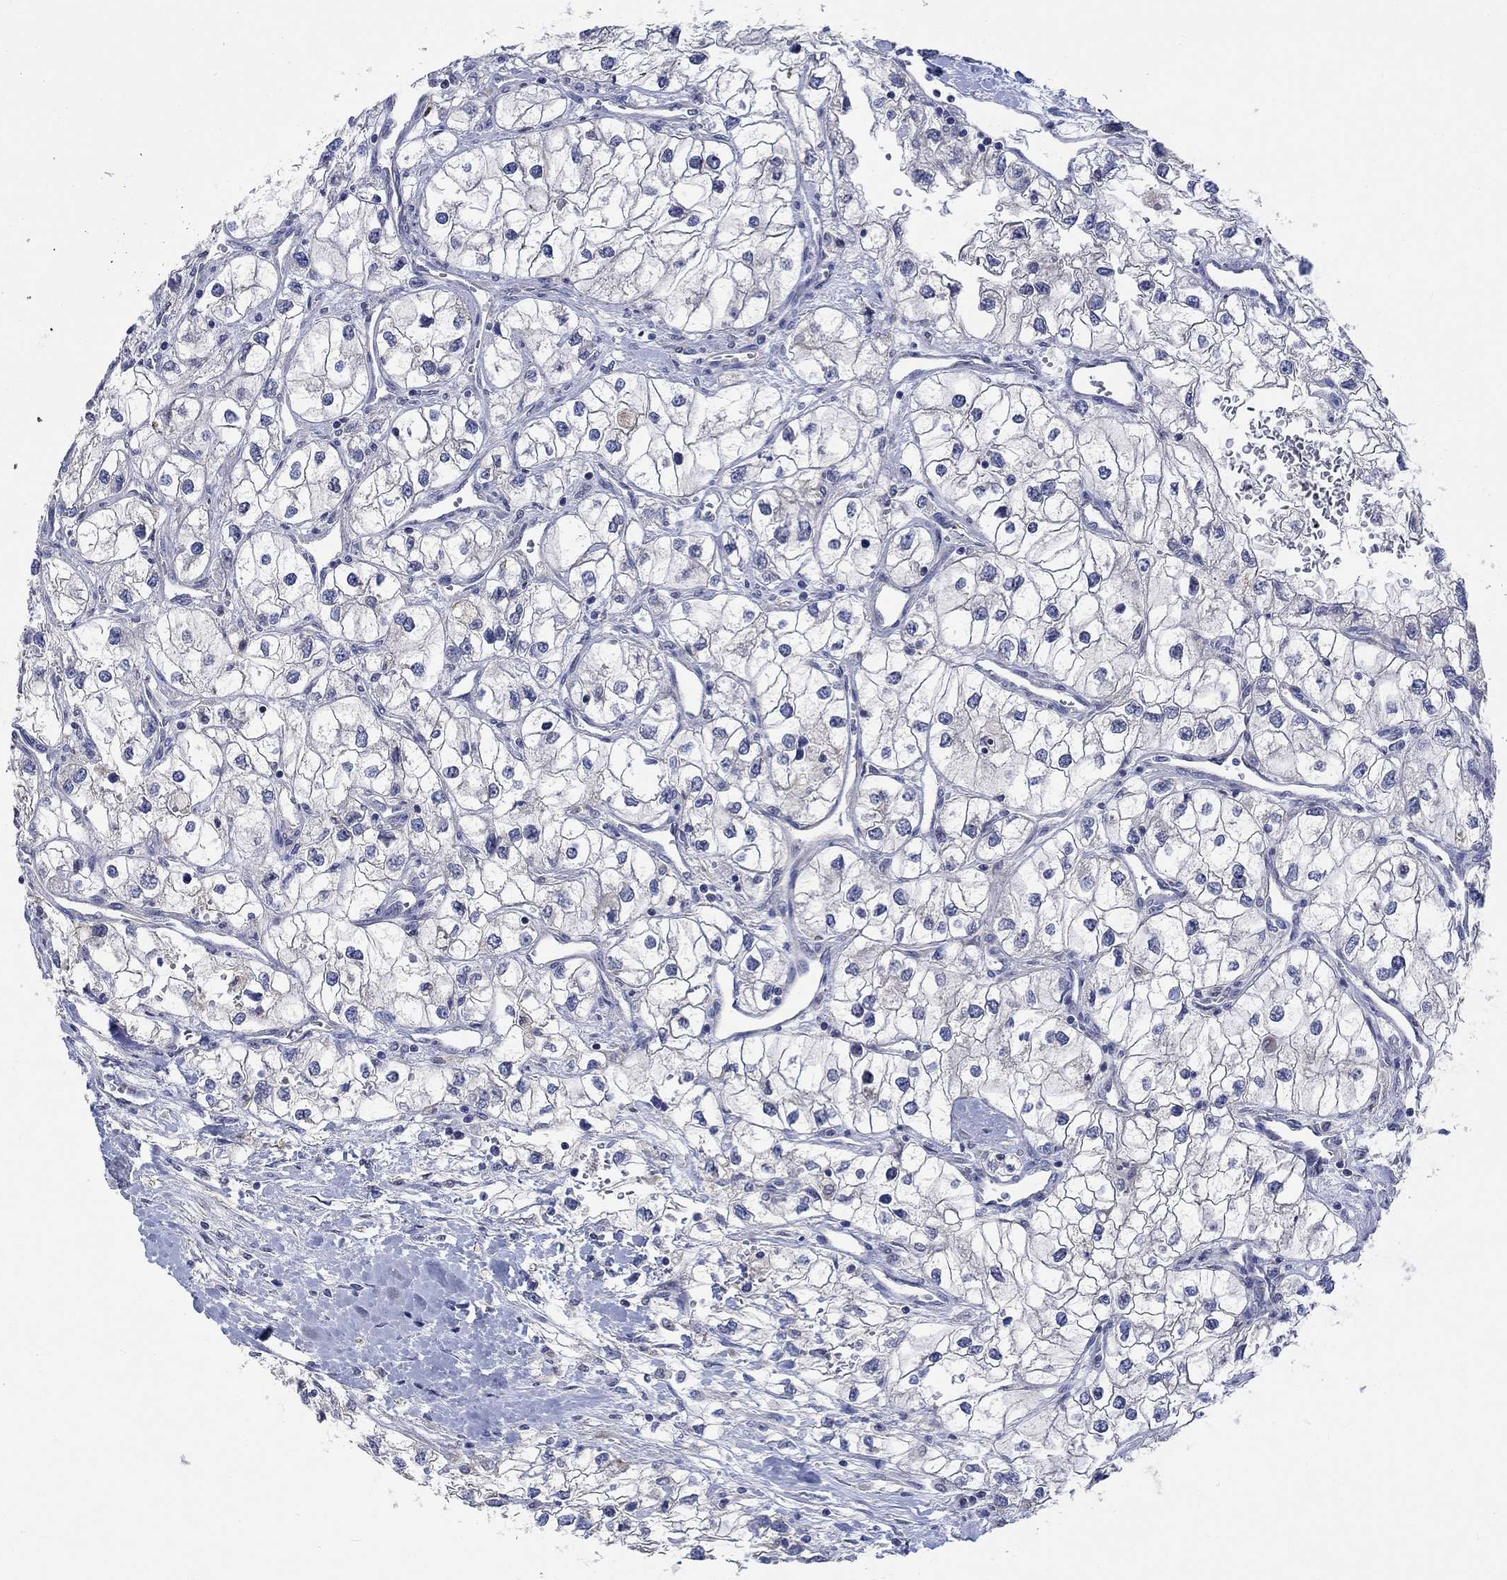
{"staining": {"intensity": "negative", "quantity": "none", "location": "none"}, "tissue": "renal cancer", "cell_type": "Tumor cells", "image_type": "cancer", "snomed": [{"axis": "morphology", "description": "Adenocarcinoma, NOS"}, {"axis": "topography", "description": "Kidney"}], "caption": "Tumor cells are negative for brown protein staining in renal cancer (adenocarcinoma).", "gene": "CAMK1D", "patient": {"sex": "male", "age": 59}}